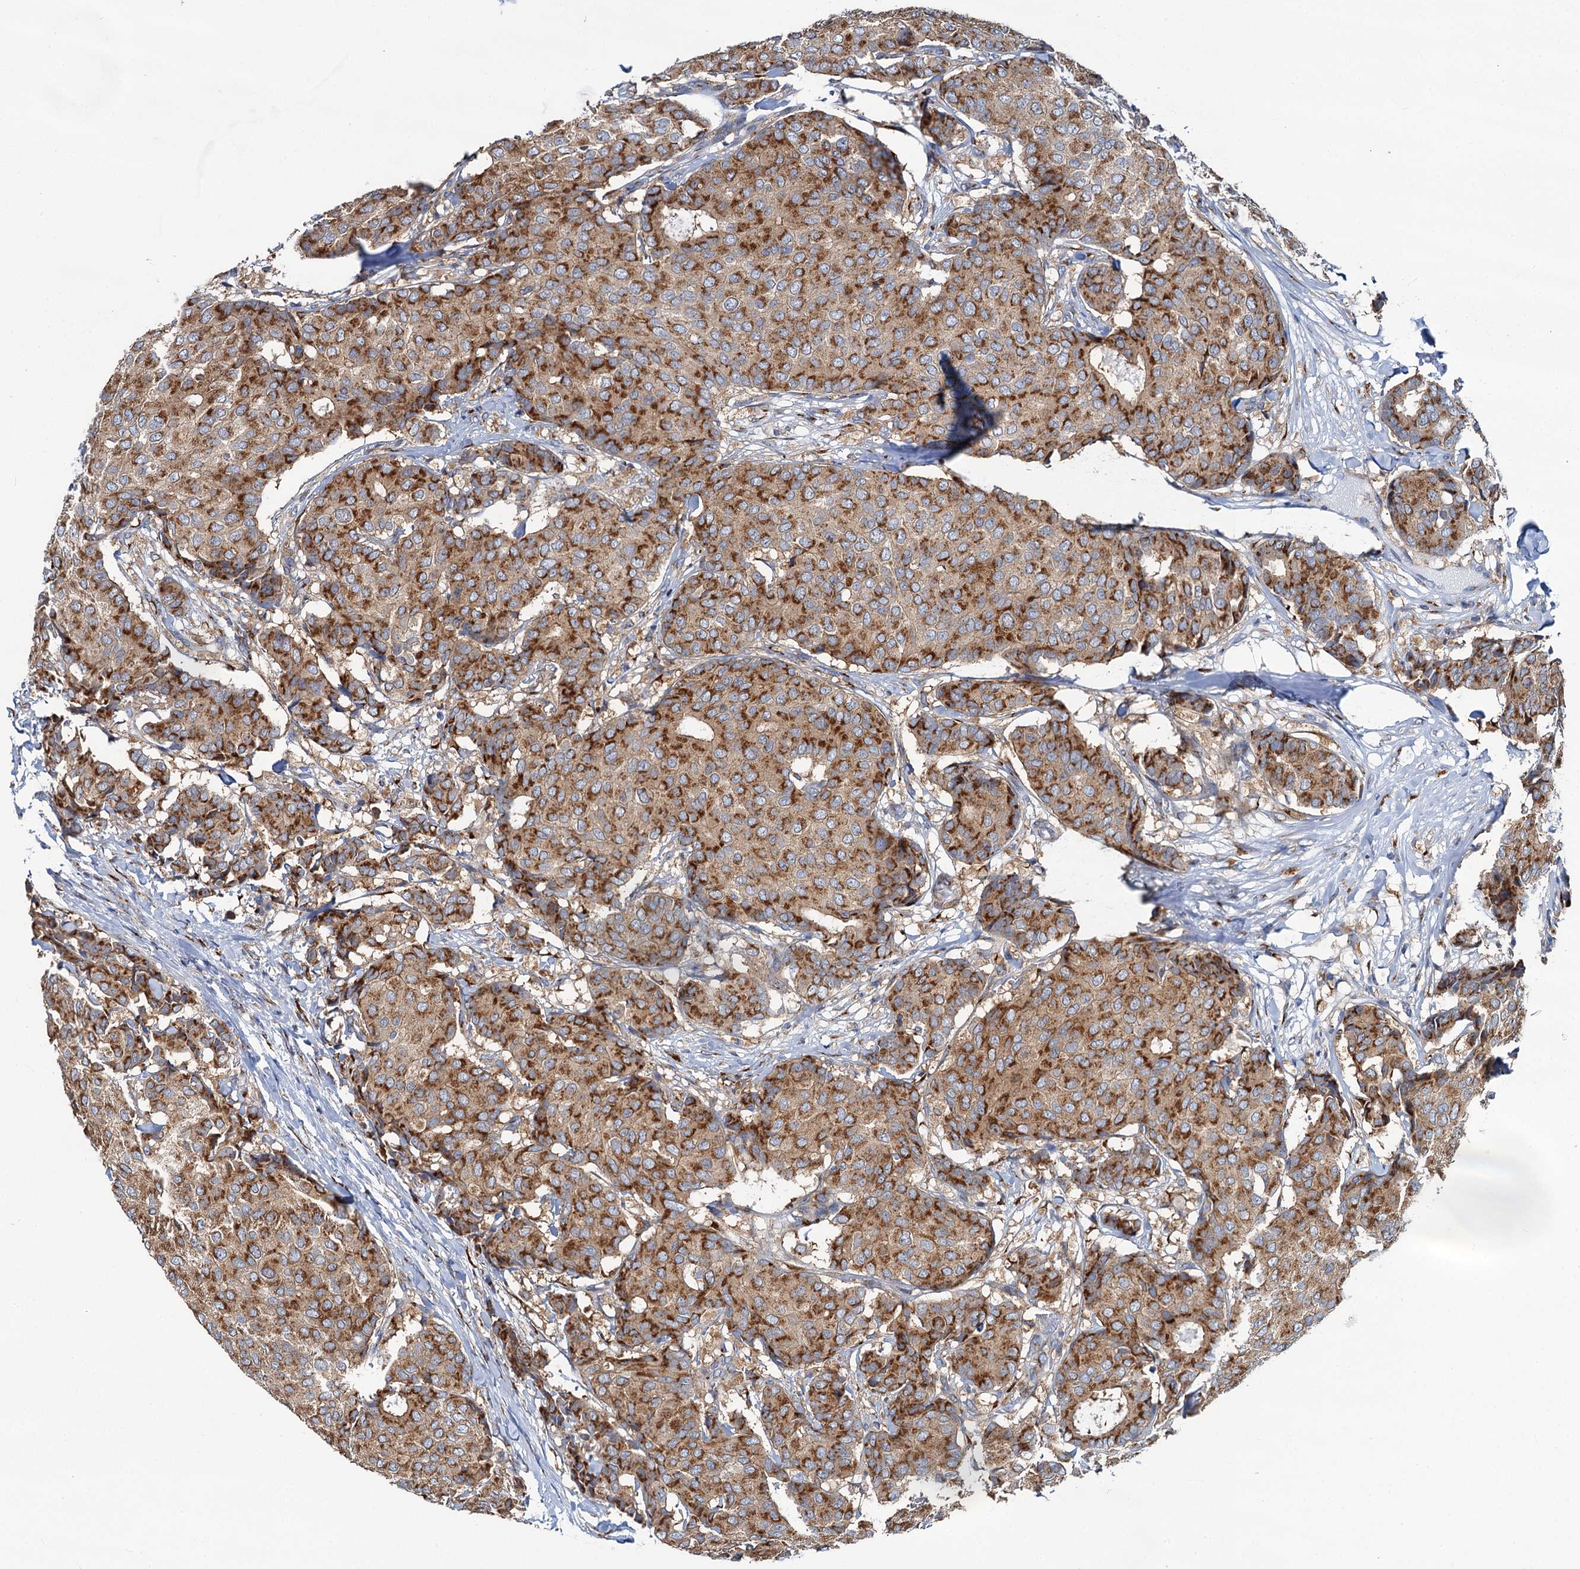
{"staining": {"intensity": "strong", "quantity": ">75%", "location": "cytoplasmic/membranous"}, "tissue": "breast cancer", "cell_type": "Tumor cells", "image_type": "cancer", "snomed": [{"axis": "morphology", "description": "Duct carcinoma"}, {"axis": "topography", "description": "Breast"}], "caption": "Immunohistochemical staining of human intraductal carcinoma (breast) displays high levels of strong cytoplasmic/membranous protein positivity in about >75% of tumor cells.", "gene": "BET1L", "patient": {"sex": "female", "age": 75}}